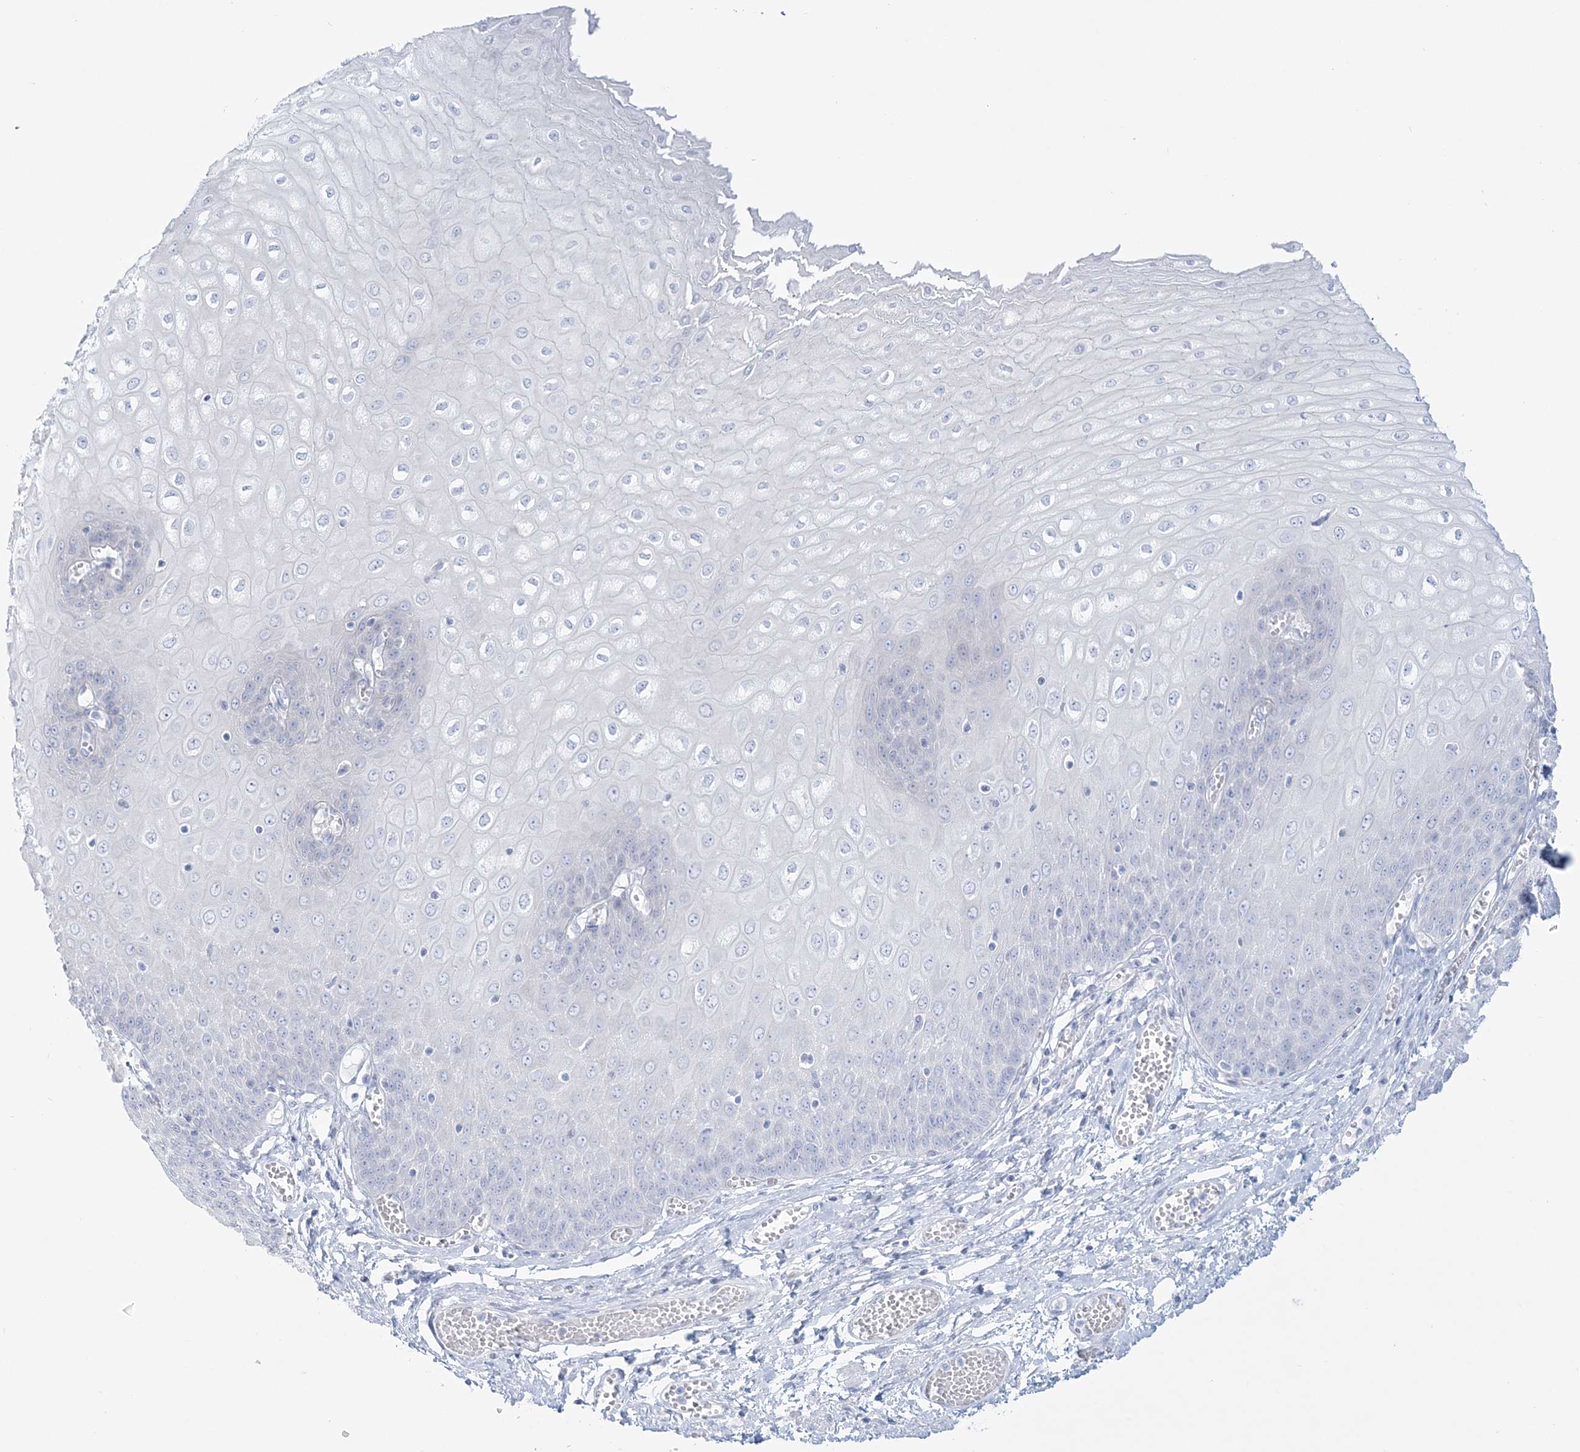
{"staining": {"intensity": "negative", "quantity": "none", "location": "none"}, "tissue": "esophagus", "cell_type": "Squamous epithelial cells", "image_type": "normal", "snomed": [{"axis": "morphology", "description": "Normal tissue, NOS"}, {"axis": "topography", "description": "Esophagus"}], "caption": "The immunohistochemistry (IHC) image has no significant positivity in squamous epithelial cells of esophagus. (DAB (3,3'-diaminobenzidine) immunohistochemistry, high magnification).", "gene": "ADGB", "patient": {"sex": "male", "age": 60}}